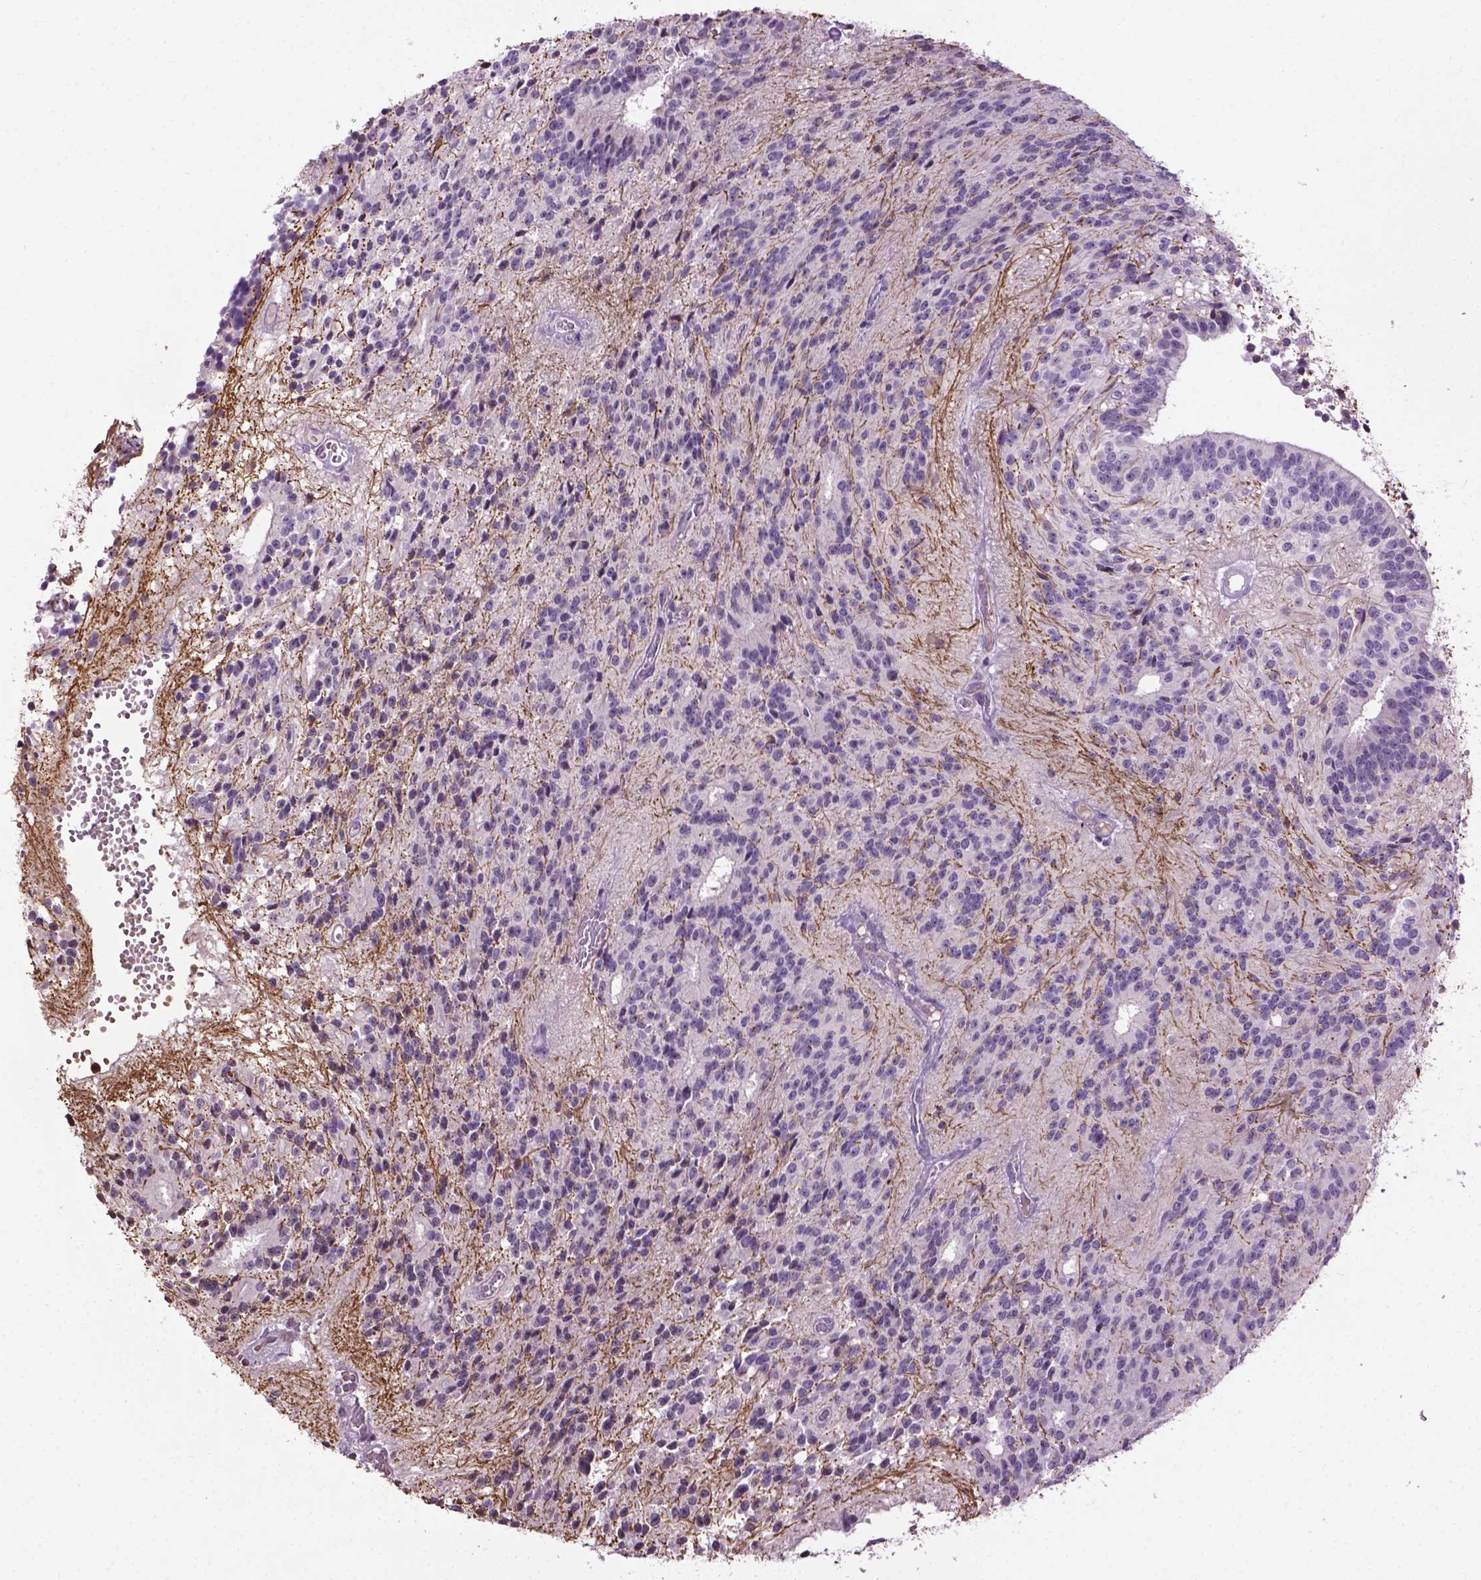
{"staining": {"intensity": "negative", "quantity": "none", "location": "none"}, "tissue": "glioma", "cell_type": "Tumor cells", "image_type": "cancer", "snomed": [{"axis": "morphology", "description": "Glioma, malignant, Low grade"}, {"axis": "topography", "description": "Brain"}], "caption": "A micrograph of human malignant glioma (low-grade) is negative for staining in tumor cells.", "gene": "NTNG2", "patient": {"sex": "male", "age": 31}}